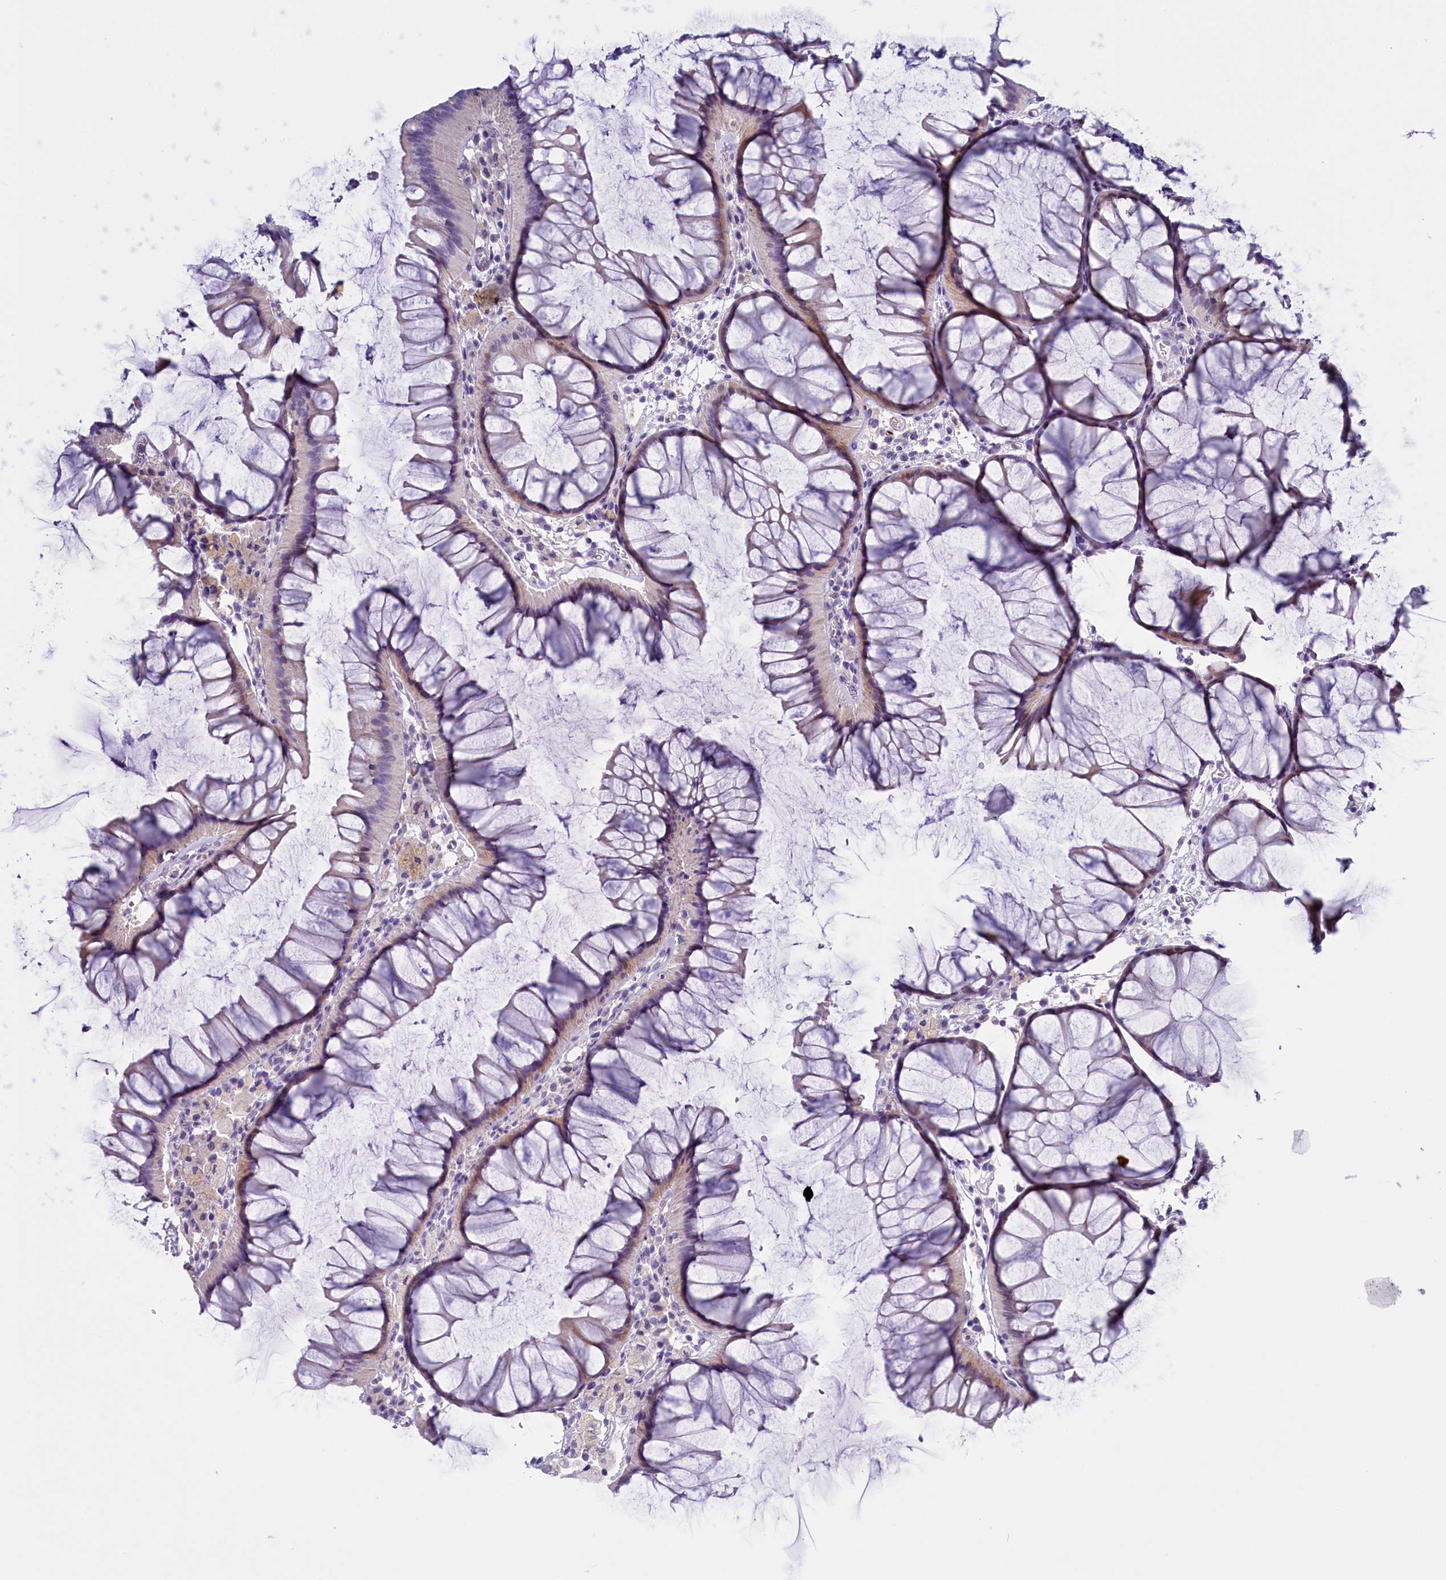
{"staining": {"intensity": "negative", "quantity": "none", "location": "none"}, "tissue": "colon", "cell_type": "Endothelial cells", "image_type": "normal", "snomed": [{"axis": "morphology", "description": "Normal tissue, NOS"}, {"axis": "topography", "description": "Colon"}], "caption": "DAB immunohistochemical staining of benign human colon shows no significant expression in endothelial cells.", "gene": "RTTN", "patient": {"sex": "female", "age": 82}}